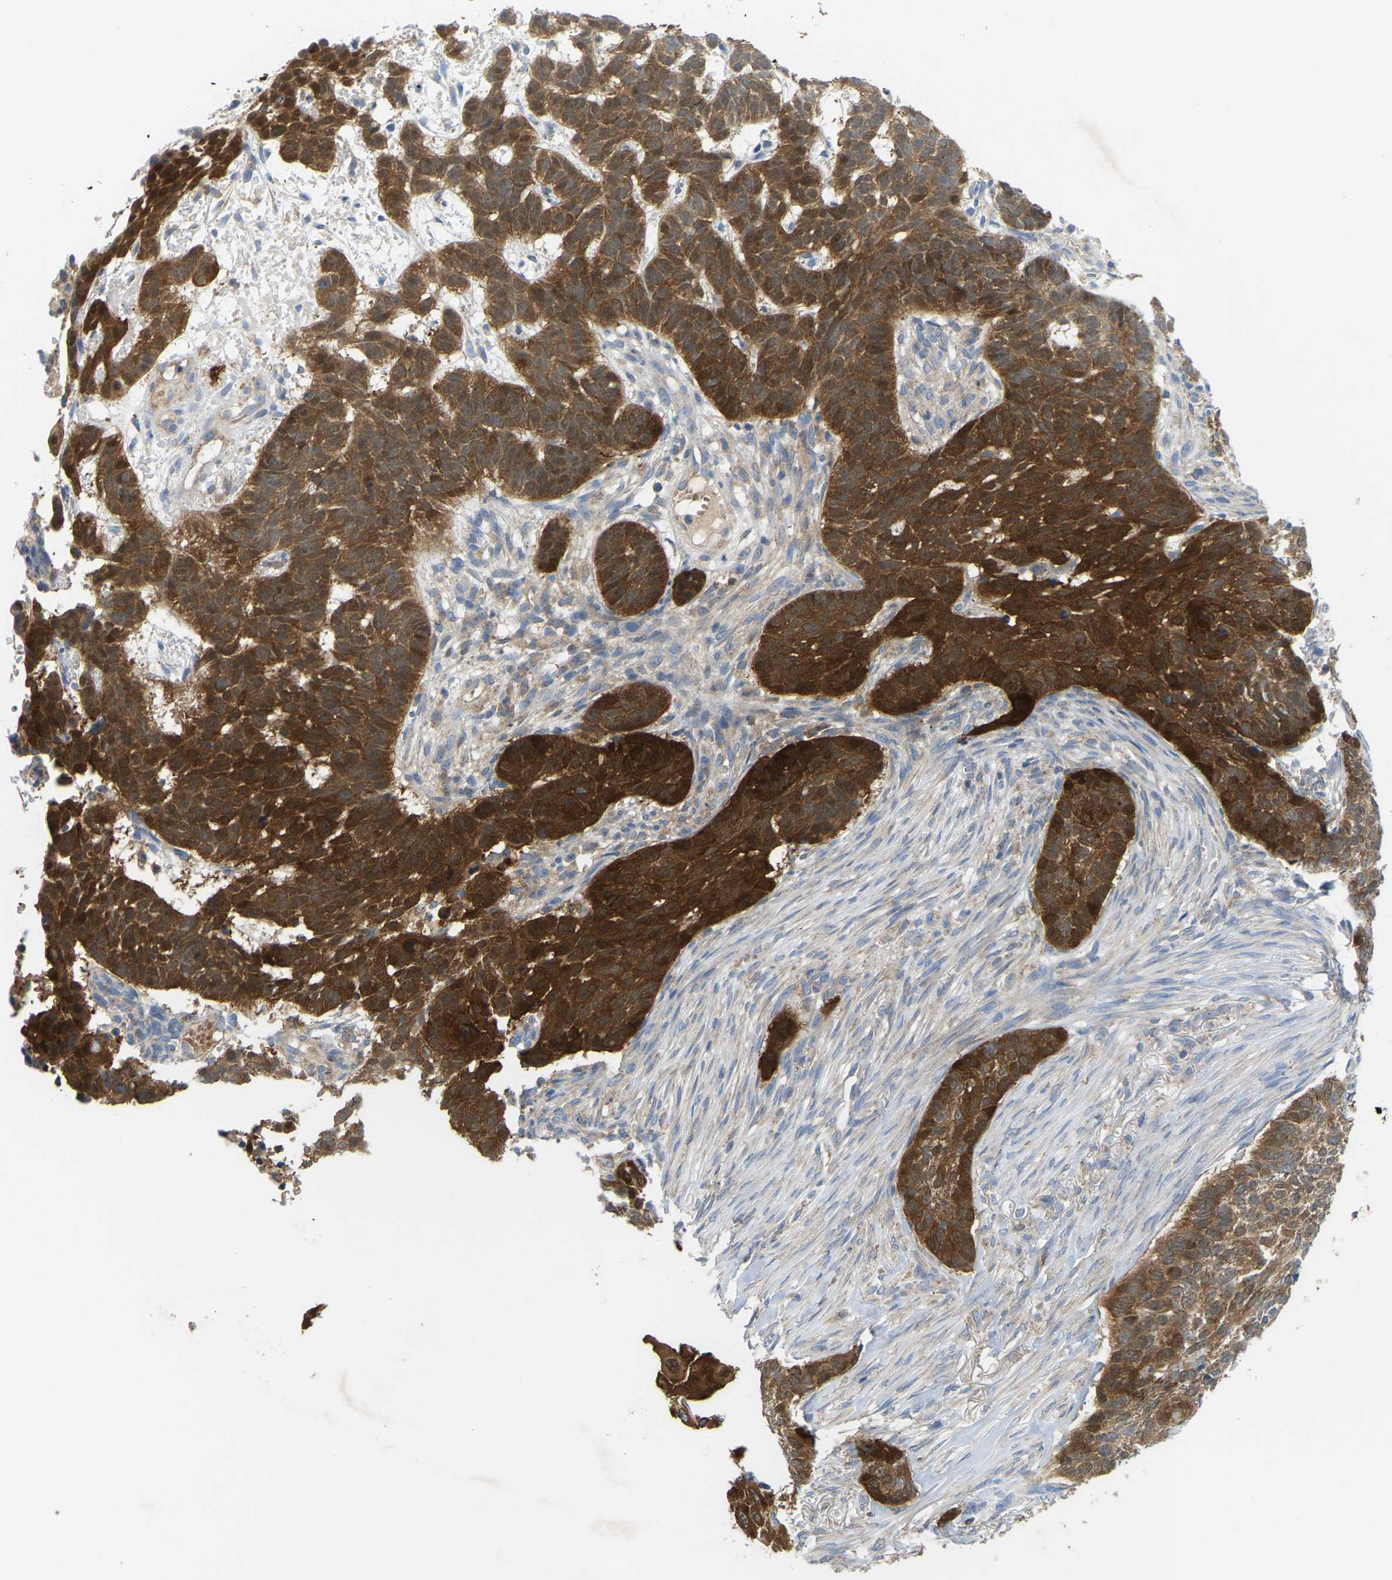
{"staining": {"intensity": "strong", "quantity": ">75%", "location": "cytoplasmic/membranous"}, "tissue": "skin cancer", "cell_type": "Tumor cells", "image_type": "cancer", "snomed": [{"axis": "morphology", "description": "Basal cell carcinoma"}, {"axis": "topography", "description": "Skin"}], "caption": "Immunohistochemistry (DAB (3,3'-diaminobenzidine)) staining of human skin cancer demonstrates strong cytoplasmic/membranous protein expression in approximately >75% of tumor cells.", "gene": "SERPINB5", "patient": {"sex": "male", "age": 85}}